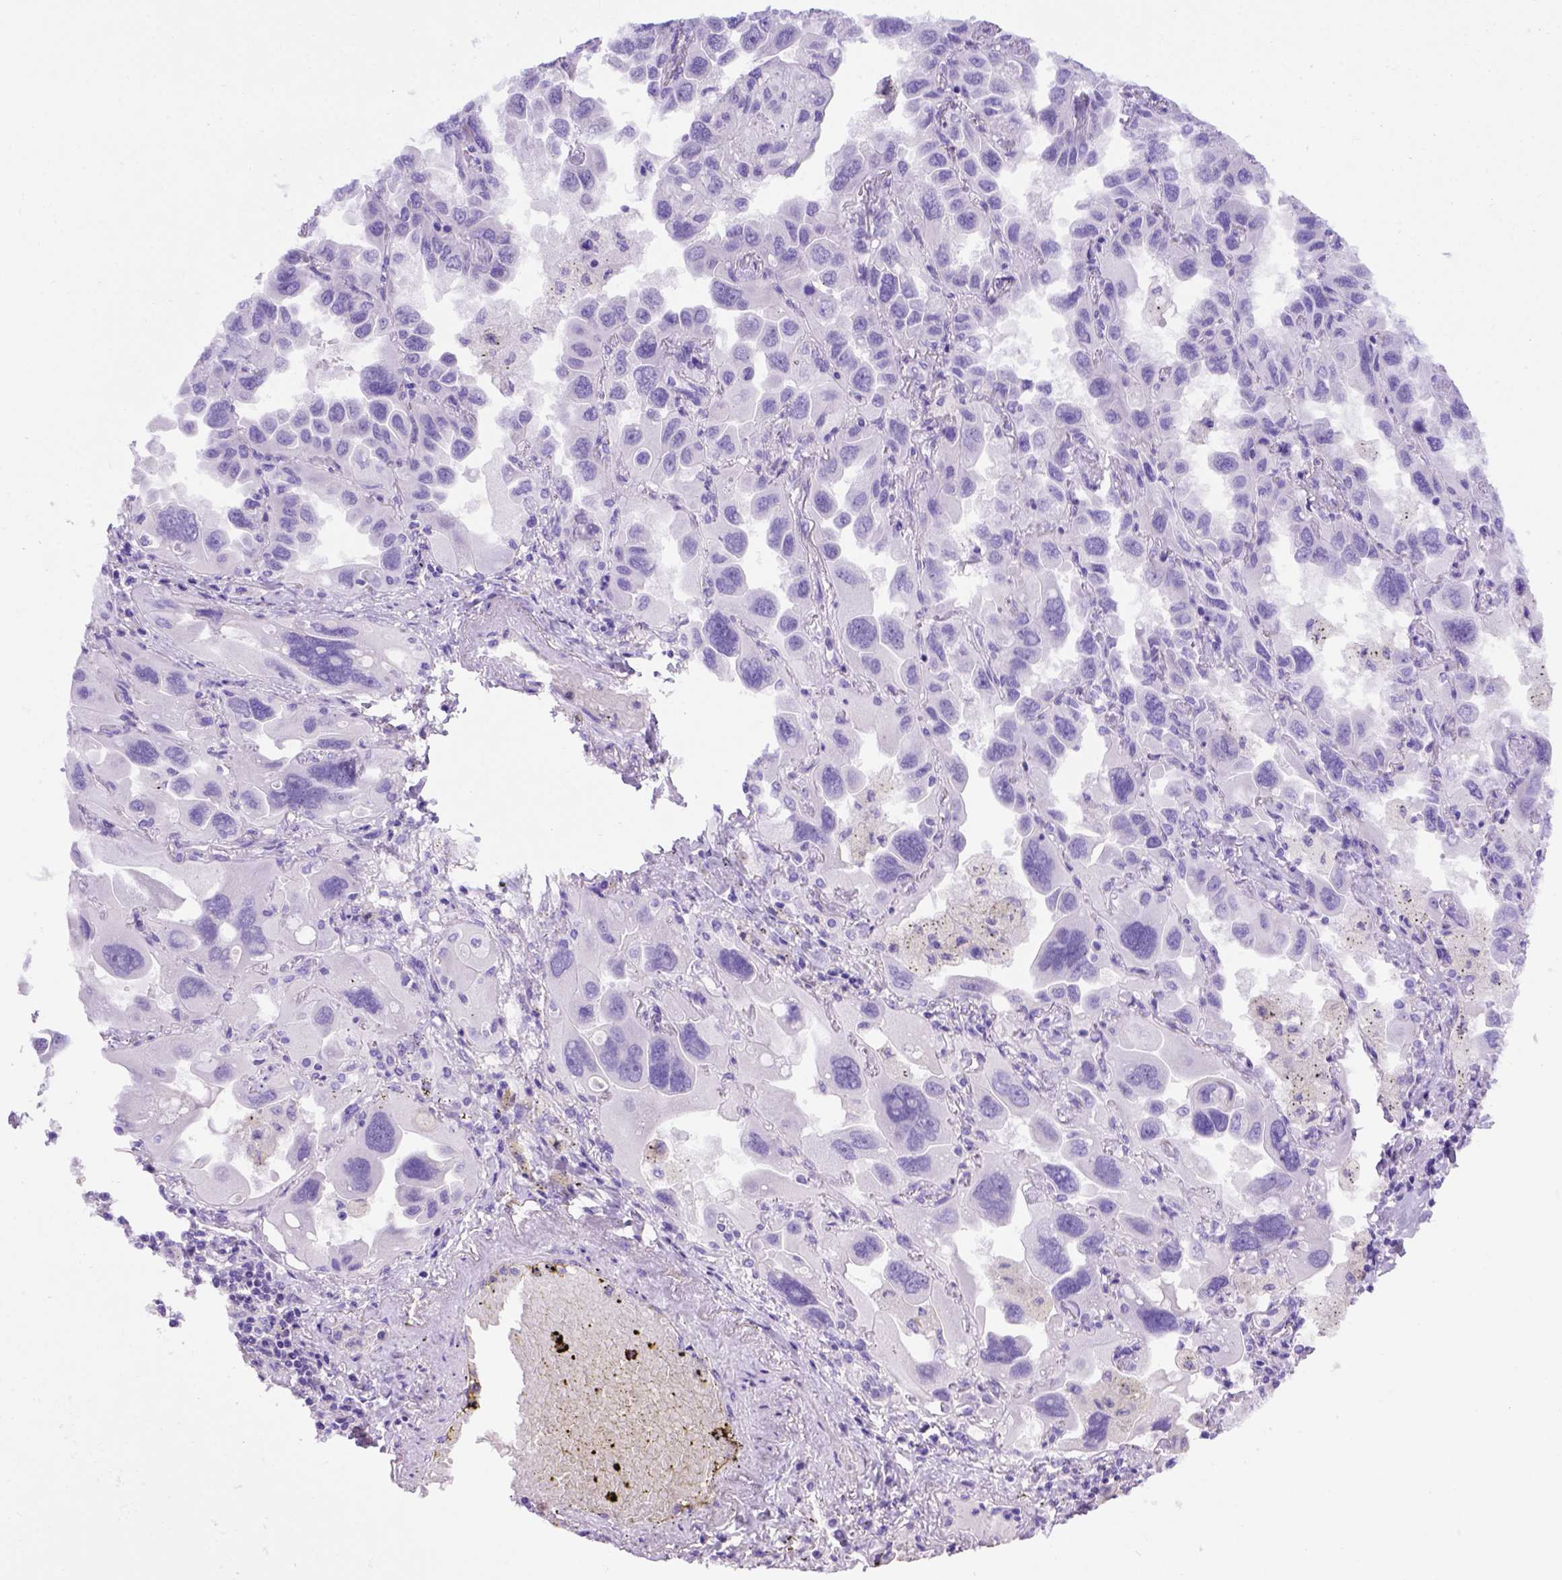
{"staining": {"intensity": "negative", "quantity": "none", "location": "none"}, "tissue": "lung cancer", "cell_type": "Tumor cells", "image_type": "cancer", "snomed": [{"axis": "morphology", "description": "Adenocarcinoma, NOS"}, {"axis": "topography", "description": "Lung"}], "caption": "The immunohistochemistry (IHC) photomicrograph has no significant expression in tumor cells of adenocarcinoma (lung) tissue. Nuclei are stained in blue.", "gene": "FOXI1", "patient": {"sex": "male", "age": 64}}